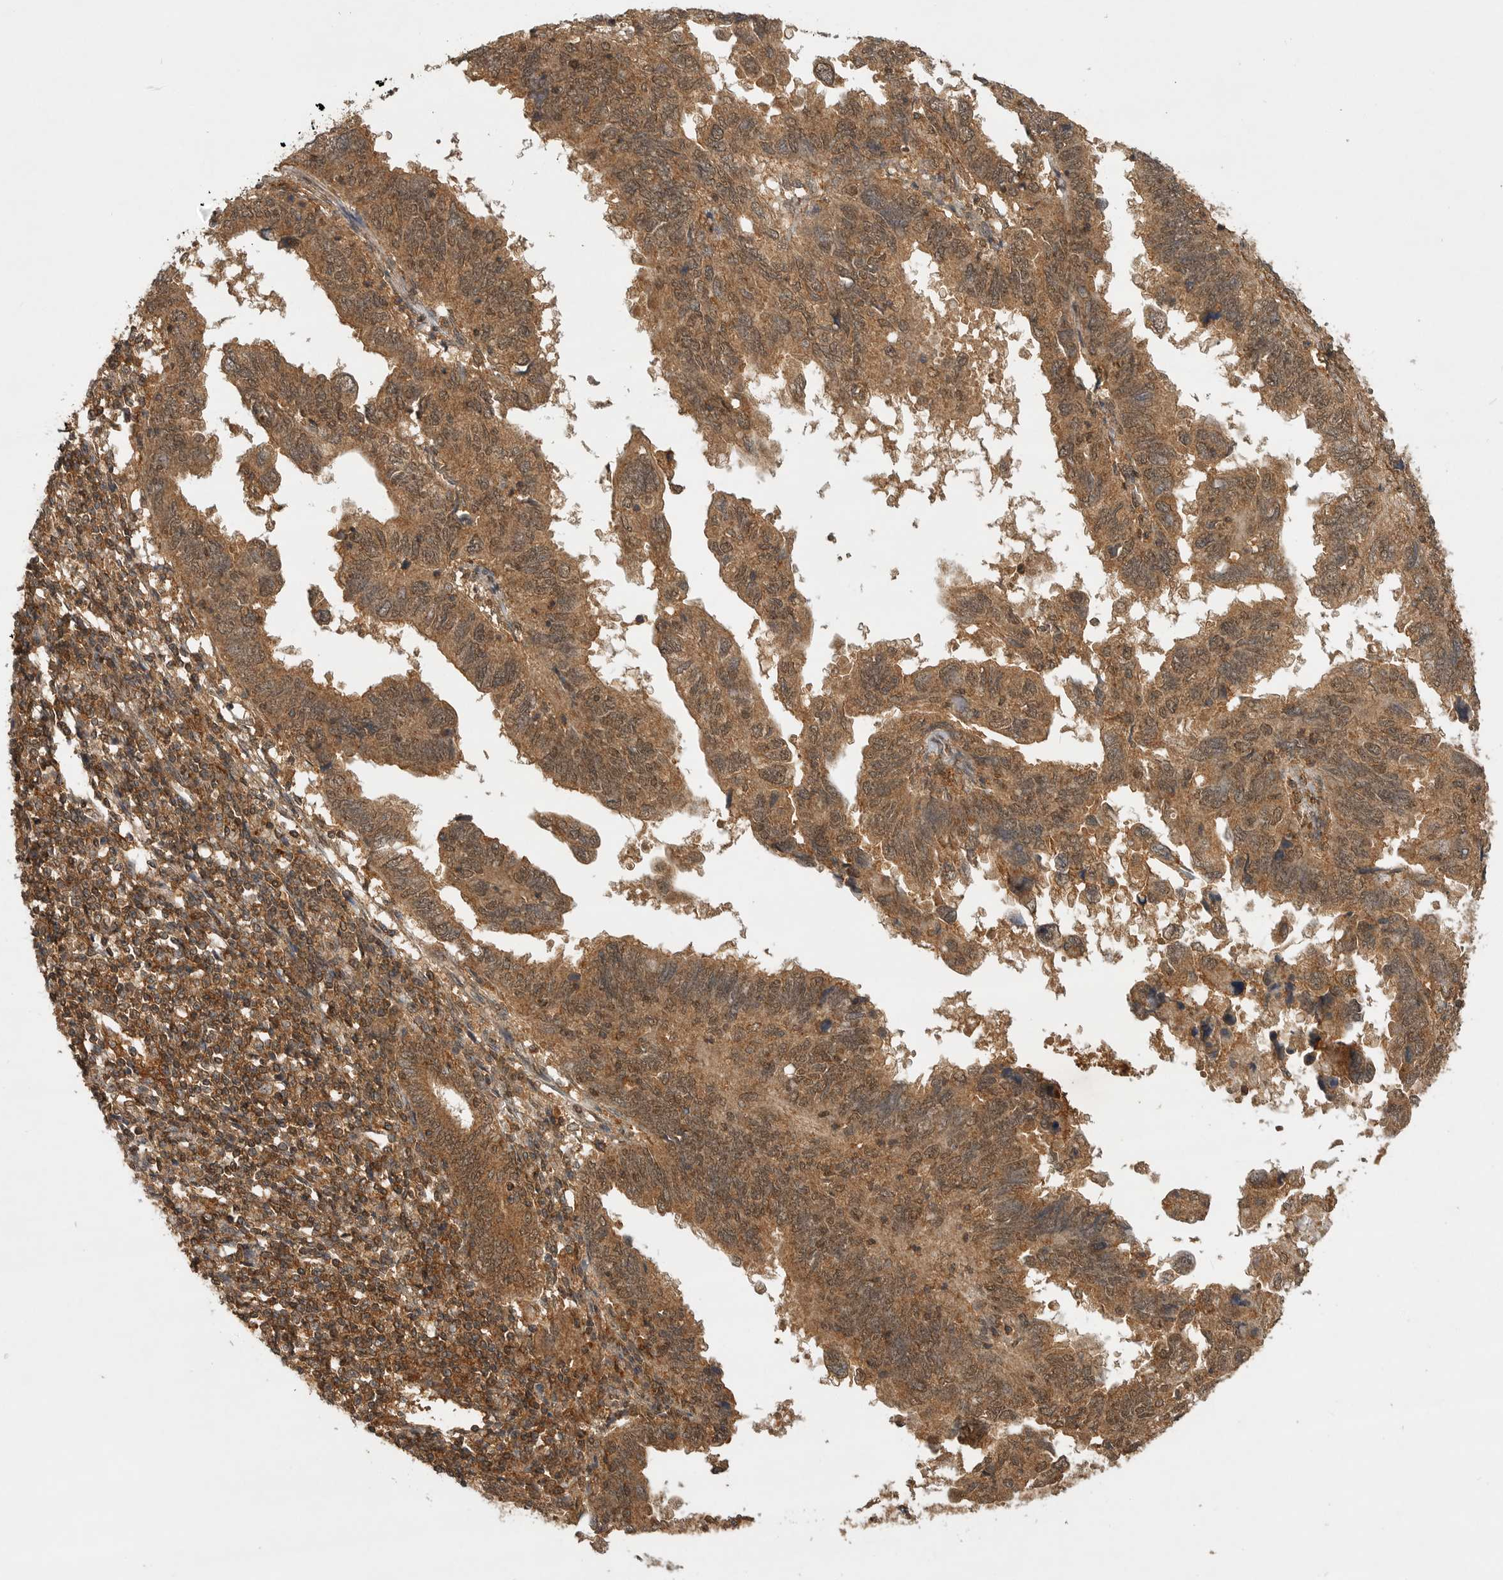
{"staining": {"intensity": "moderate", "quantity": ">75%", "location": "cytoplasmic/membranous,nuclear"}, "tissue": "endometrial cancer", "cell_type": "Tumor cells", "image_type": "cancer", "snomed": [{"axis": "morphology", "description": "Adenocarcinoma, NOS"}, {"axis": "topography", "description": "Uterus"}], "caption": "Protein staining exhibits moderate cytoplasmic/membranous and nuclear expression in approximately >75% of tumor cells in endometrial cancer. Immunohistochemistry (ihc) stains the protein in brown and the nuclei are stained blue.", "gene": "ICOSLG", "patient": {"sex": "female", "age": 77}}